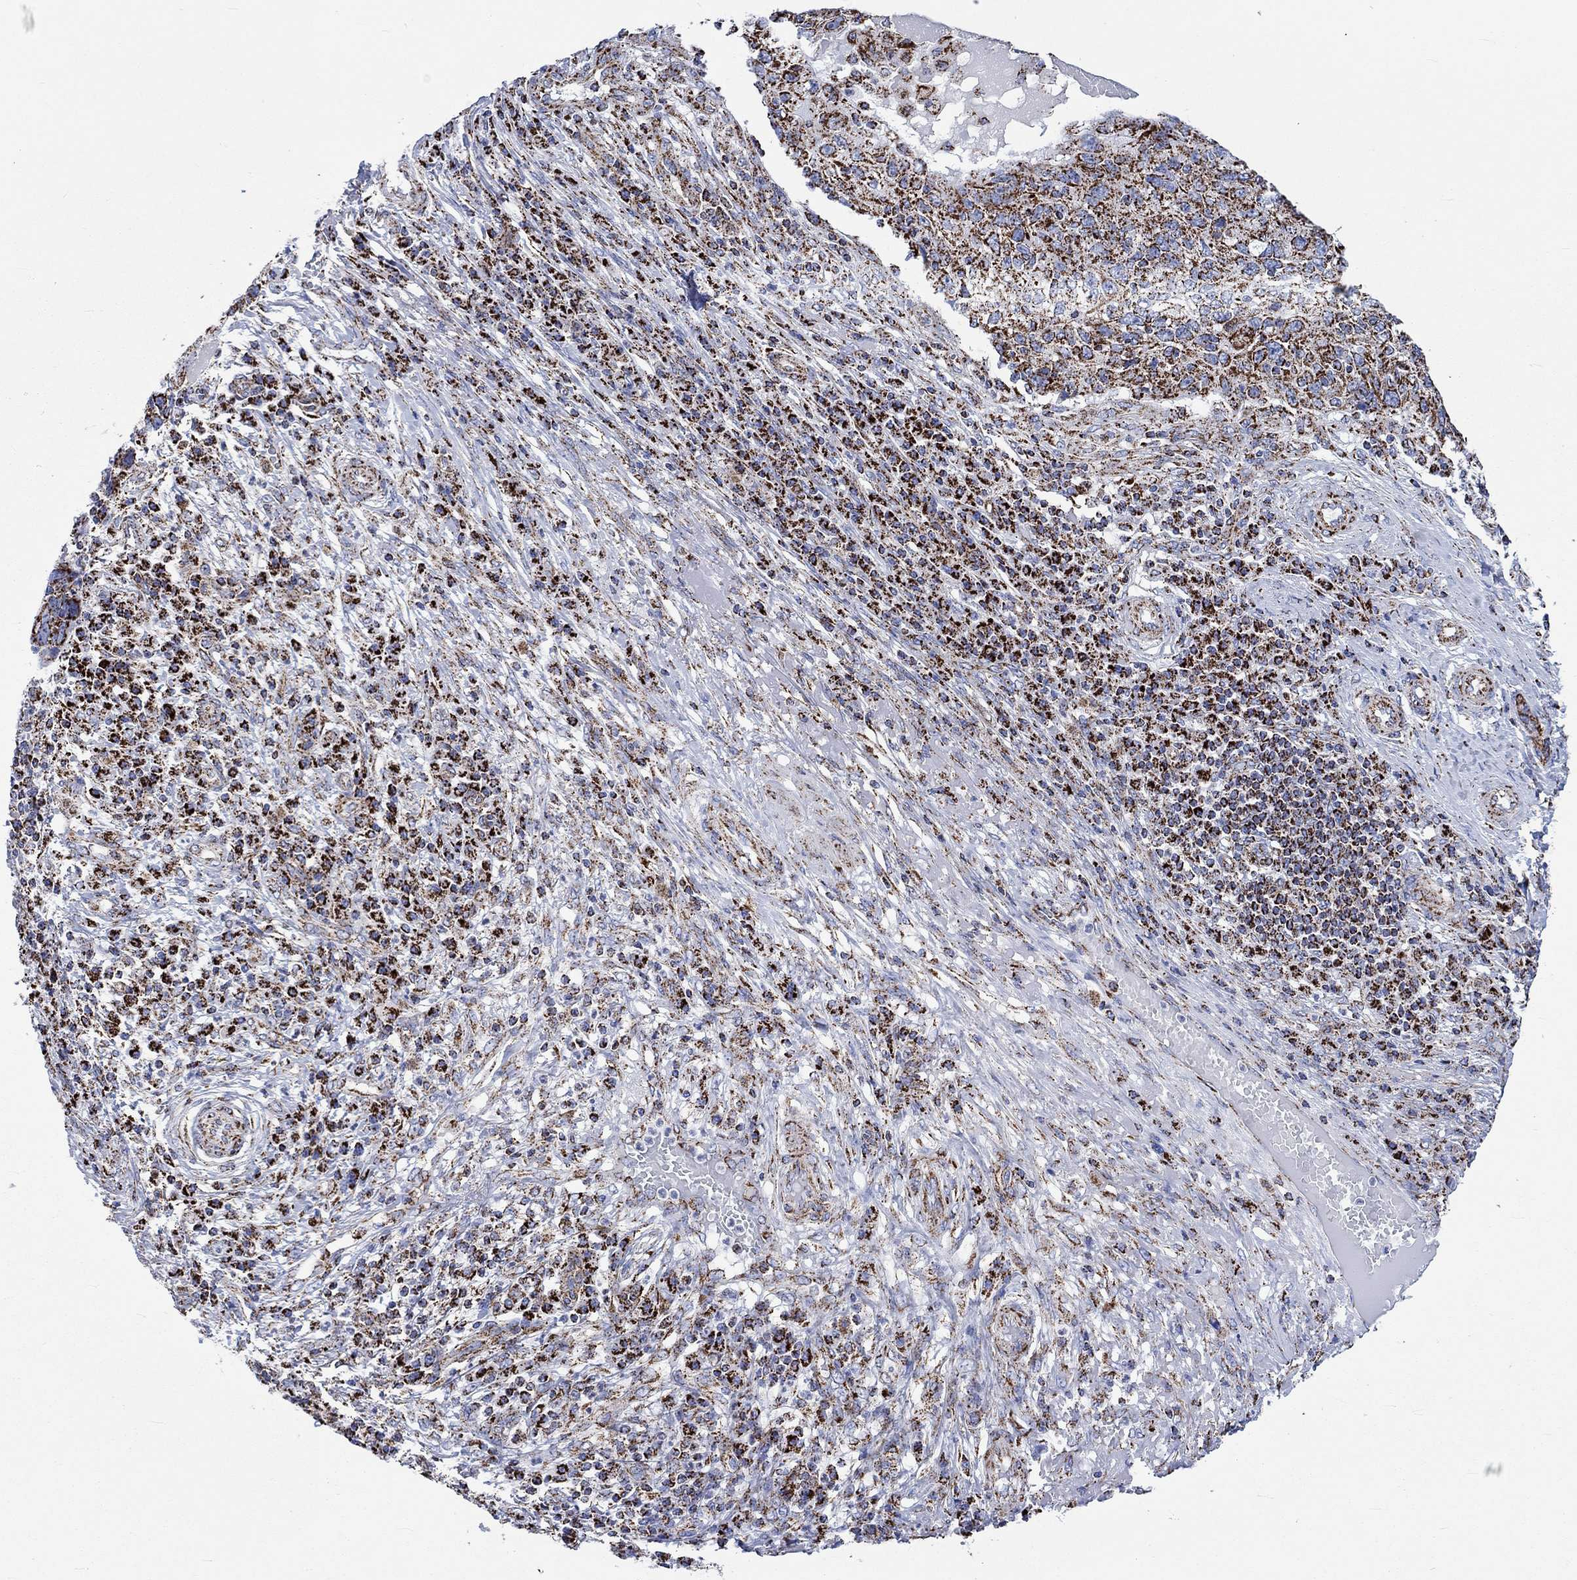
{"staining": {"intensity": "strong", "quantity": ">75%", "location": "cytoplasmic/membranous"}, "tissue": "skin cancer", "cell_type": "Tumor cells", "image_type": "cancer", "snomed": [{"axis": "morphology", "description": "Squamous cell carcinoma, NOS"}, {"axis": "topography", "description": "Skin"}], "caption": "Immunohistochemistry (IHC) photomicrograph of neoplastic tissue: human skin cancer stained using immunohistochemistry demonstrates high levels of strong protein expression localized specifically in the cytoplasmic/membranous of tumor cells, appearing as a cytoplasmic/membranous brown color.", "gene": "RCE1", "patient": {"sex": "male", "age": 92}}